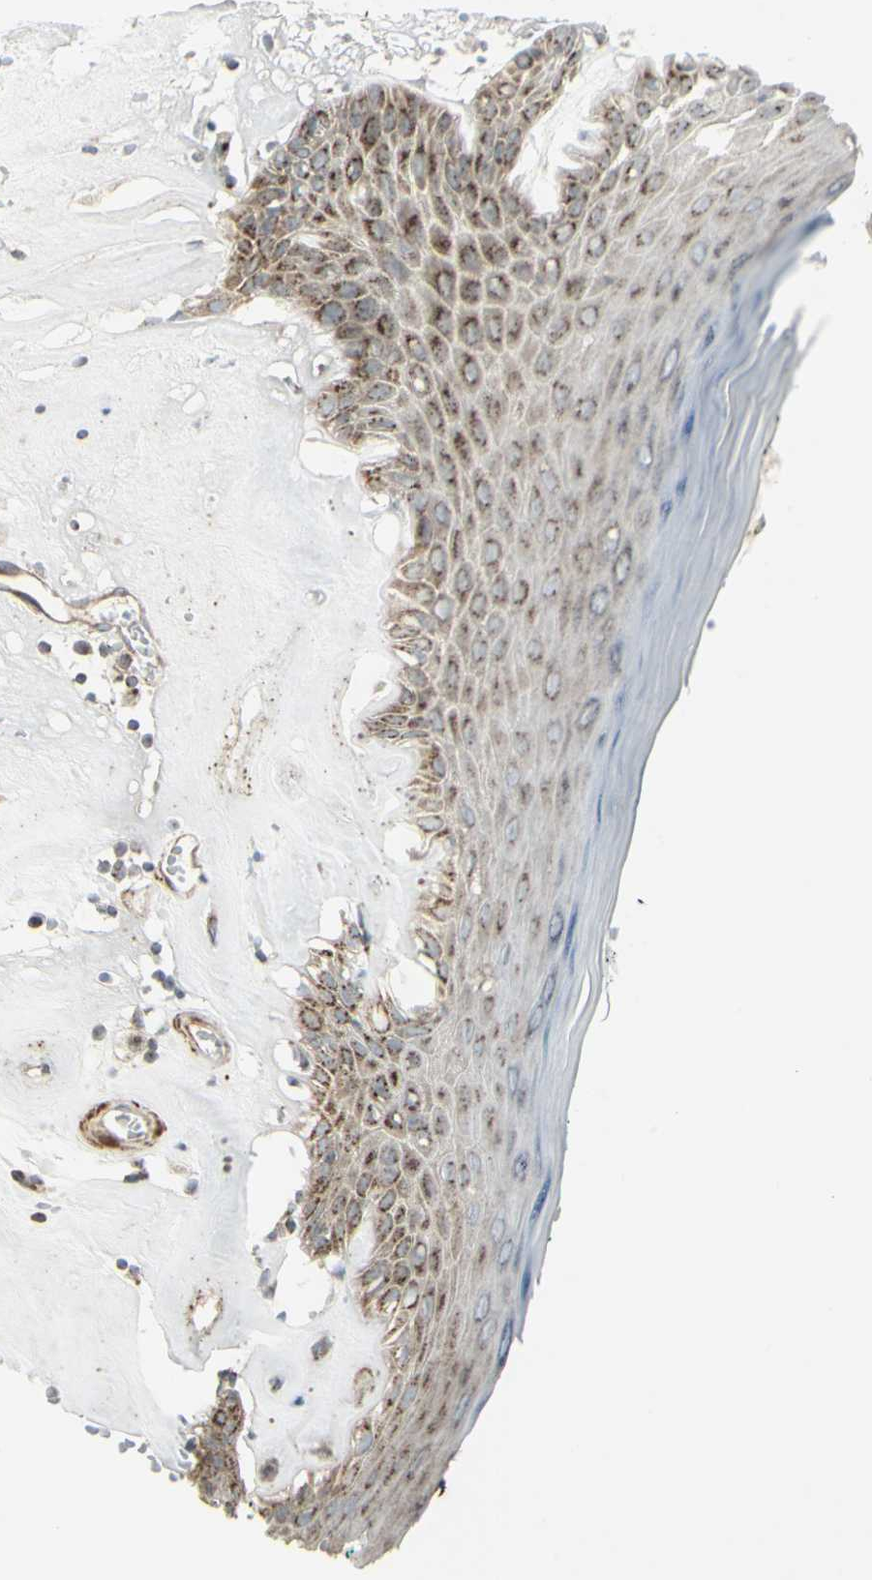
{"staining": {"intensity": "moderate", "quantity": "<25%", "location": "cytoplasmic/membranous"}, "tissue": "skin", "cell_type": "Epidermal cells", "image_type": "normal", "snomed": [{"axis": "morphology", "description": "Normal tissue, NOS"}, {"axis": "morphology", "description": "Inflammation, NOS"}, {"axis": "topography", "description": "Vulva"}], "caption": "Protein staining by immunohistochemistry exhibits moderate cytoplasmic/membranous staining in approximately <25% of epidermal cells in benign skin. (IHC, brightfield microscopy, high magnification).", "gene": "GALNT6", "patient": {"sex": "female", "age": 84}}